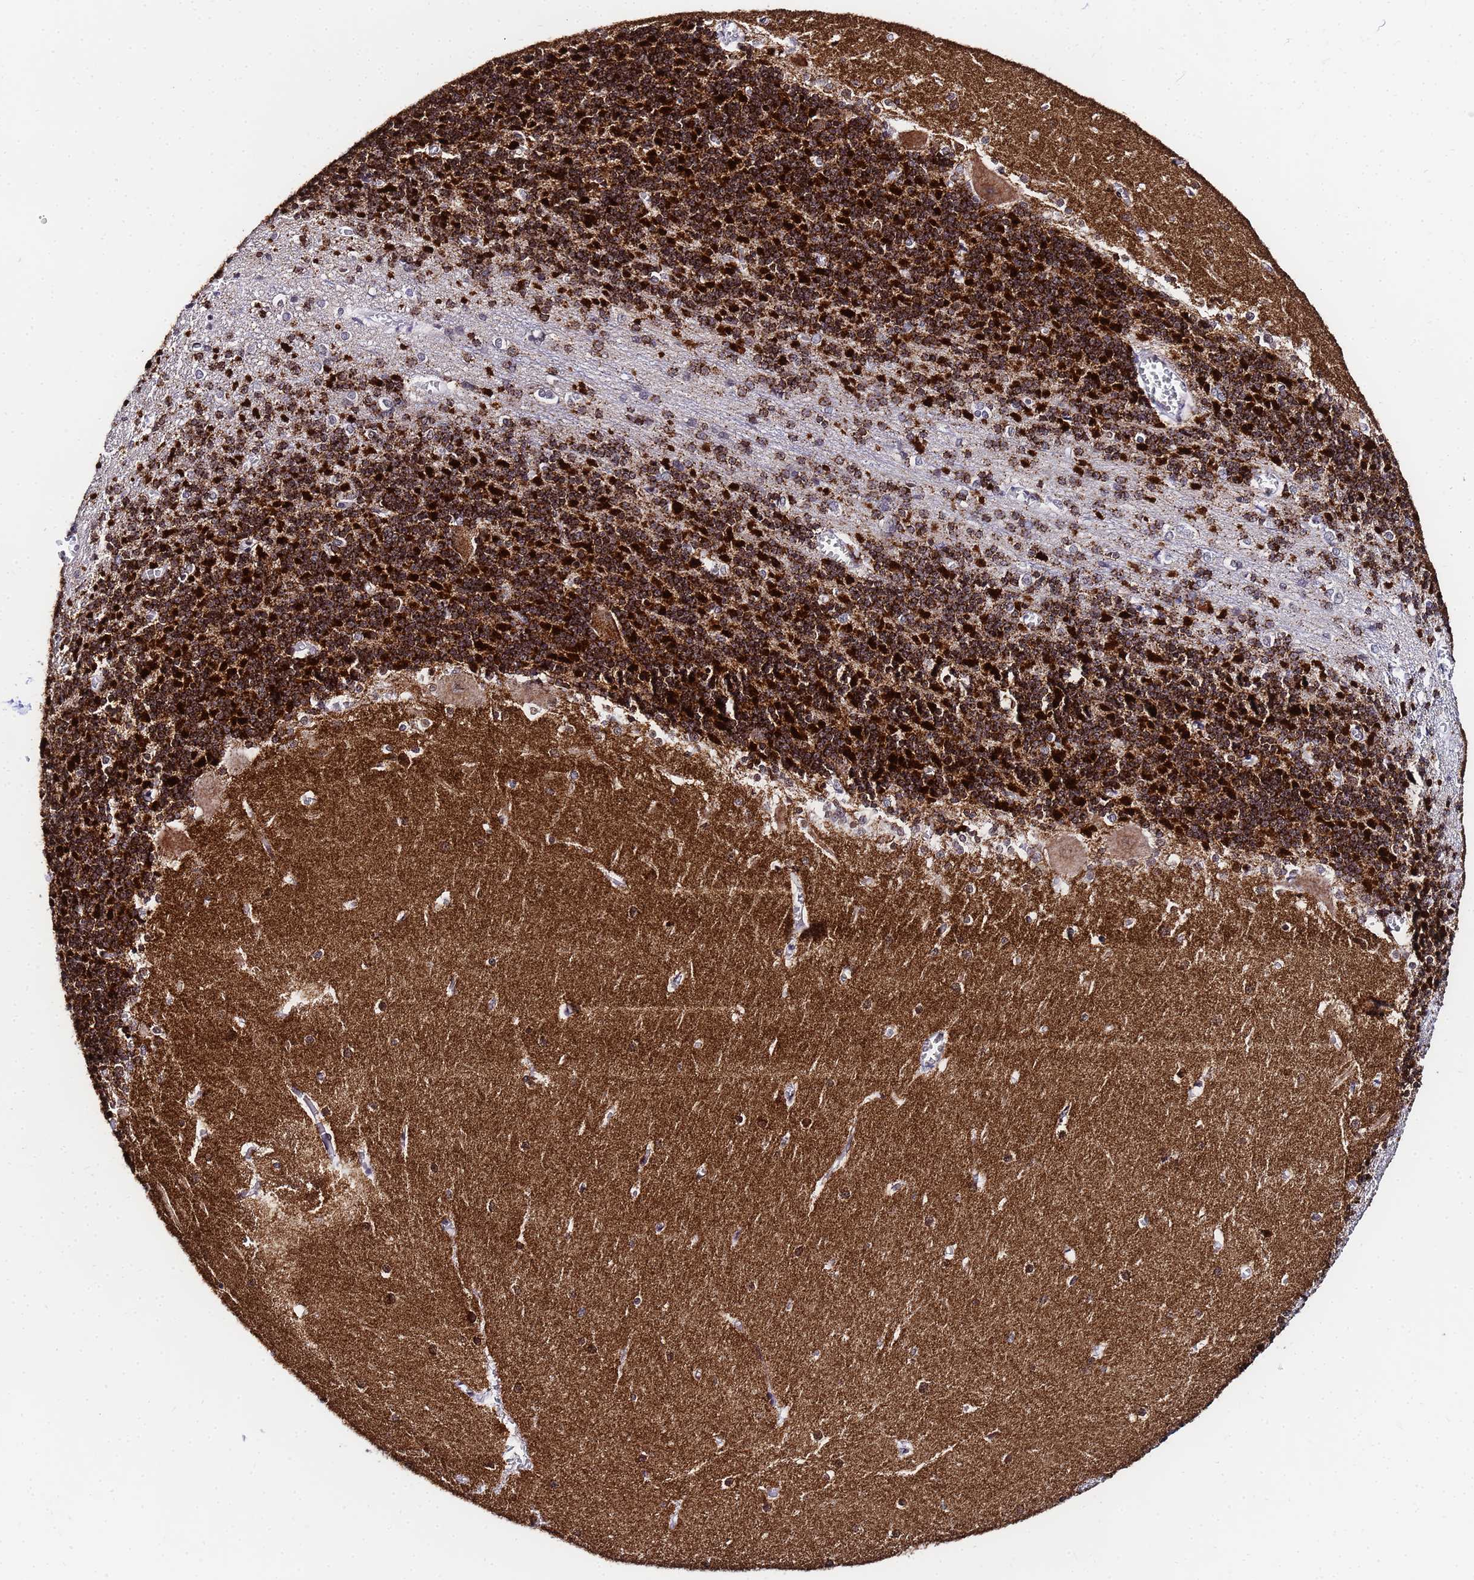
{"staining": {"intensity": "strong", "quantity": ">75%", "location": "cytoplasmic/membranous,nuclear"}, "tissue": "cerebellum", "cell_type": "Cells in granular layer", "image_type": "normal", "snomed": [{"axis": "morphology", "description": "Normal tissue, NOS"}, {"axis": "topography", "description": "Cerebellum"}], "caption": "There is high levels of strong cytoplasmic/membranous,nuclear staining in cells in granular layer of unremarkable cerebellum, as demonstrated by immunohistochemical staining (brown color).", "gene": "CKMT1A", "patient": {"sex": "male", "age": 37}}